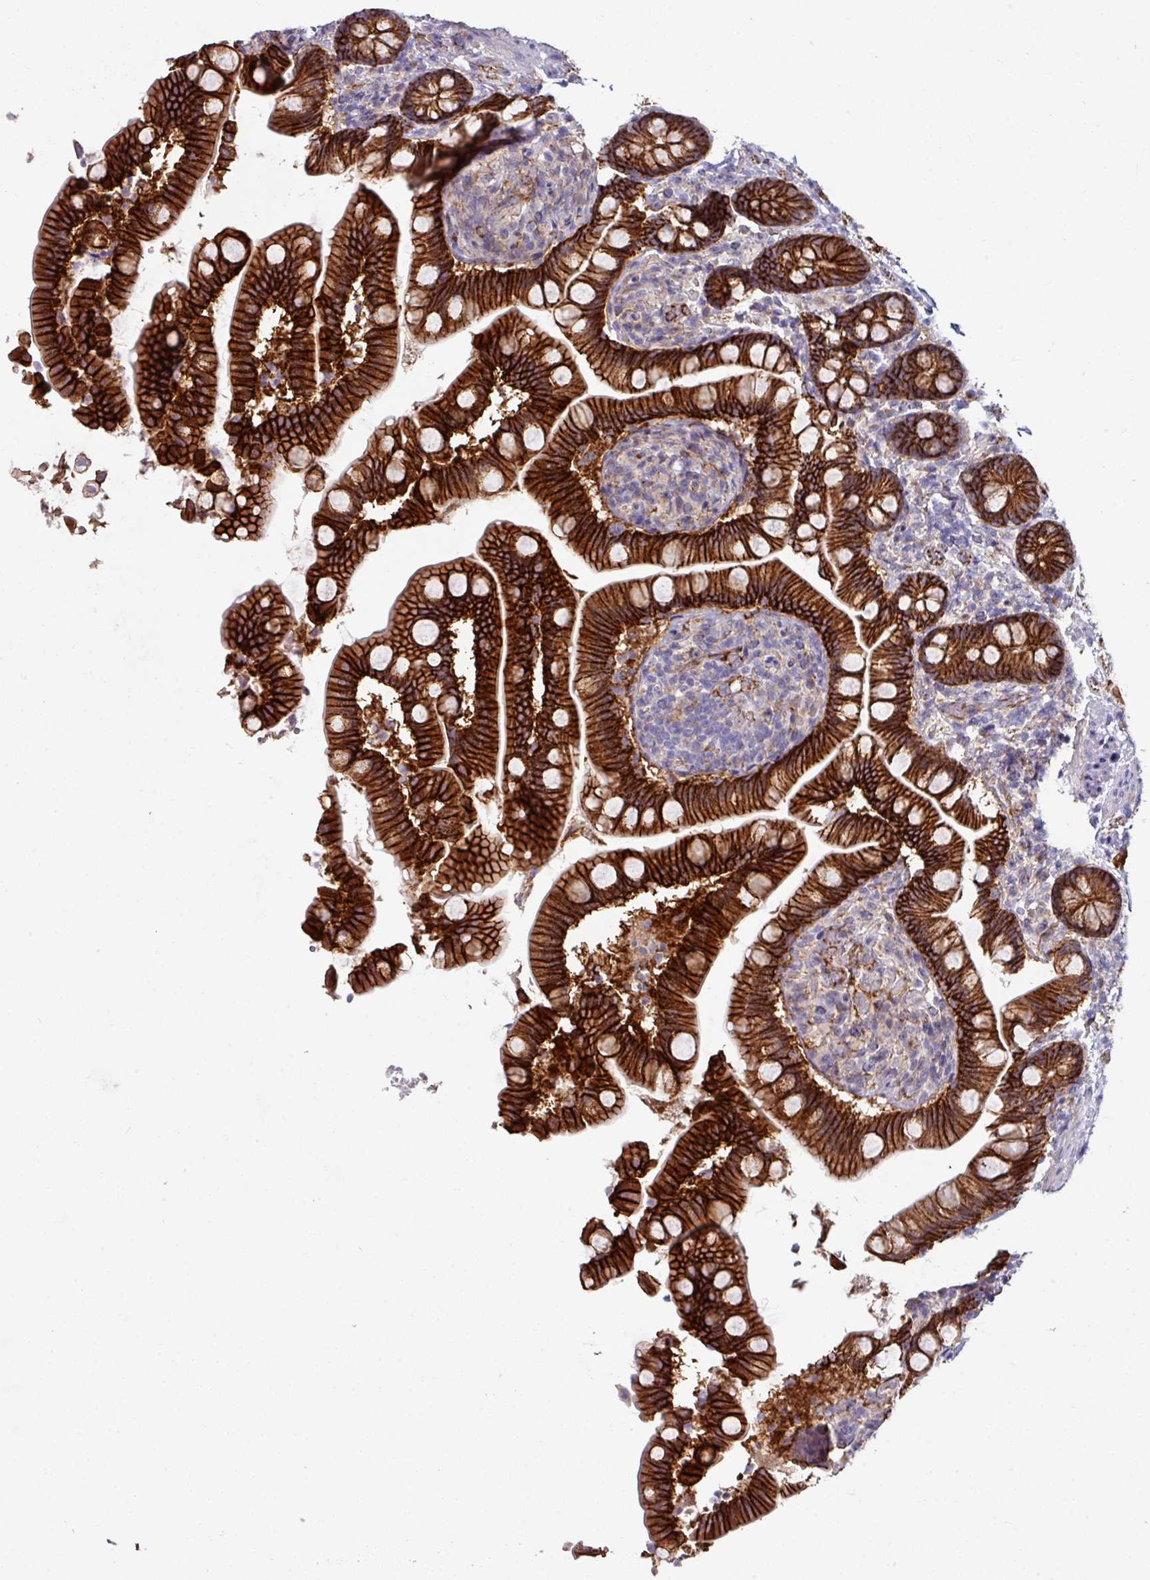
{"staining": {"intensity": "strong", "quantity": ">75%", "location": "cytoplasmic/membranous"}, "tissue": "small intestine", "cell_type": "Glandular cells", "image_type": "normal", "snomed": [{"axis": "morphology", "description": "Normal tissue, NOS"}, {"axis": "topography", "description": "Small intestine"}], "caption": "Approximately >75% of glandular cells in normal small intestine show strong cytoplasmic/membranous protein positivity as visualized by brown immunohistochemical staining.", "gene": "JUP", "patient": {"sex": "female", "age": 64}}